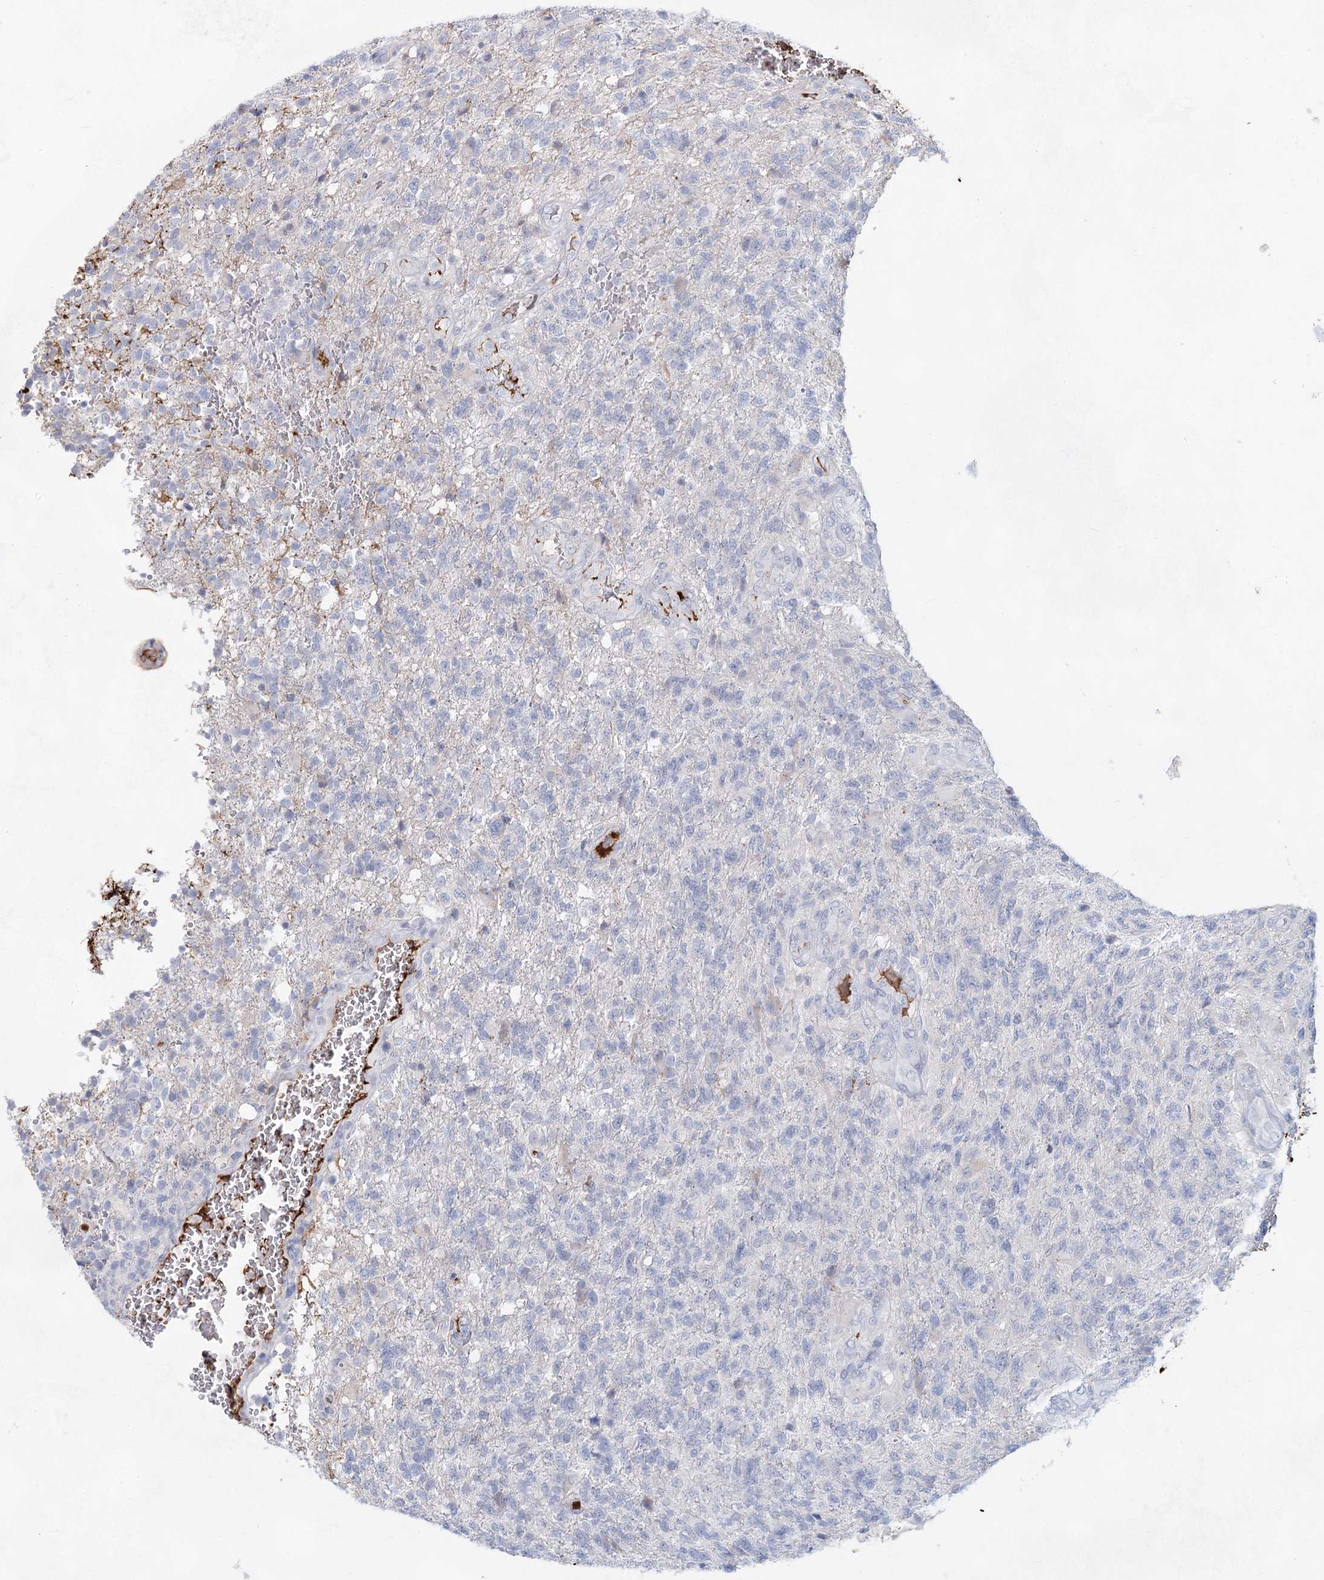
{"staining": {"intensity": "negative", "quantity": "none", "location": "none"}, "tissue": "glioma", "cell_type": "Tumor cells", "image_type": "cancer", "snomed": [{"axis": "morphology", "description": "Glioma, malignant, High grade"}, {"axis": "topography", "description": "Brain"}], "caption": "This is an IHC histopathology image of human glioma. There is no expression in tumor cells.", "gene": "TASOR2", "patient": {"sex": "male", "age": 56}}